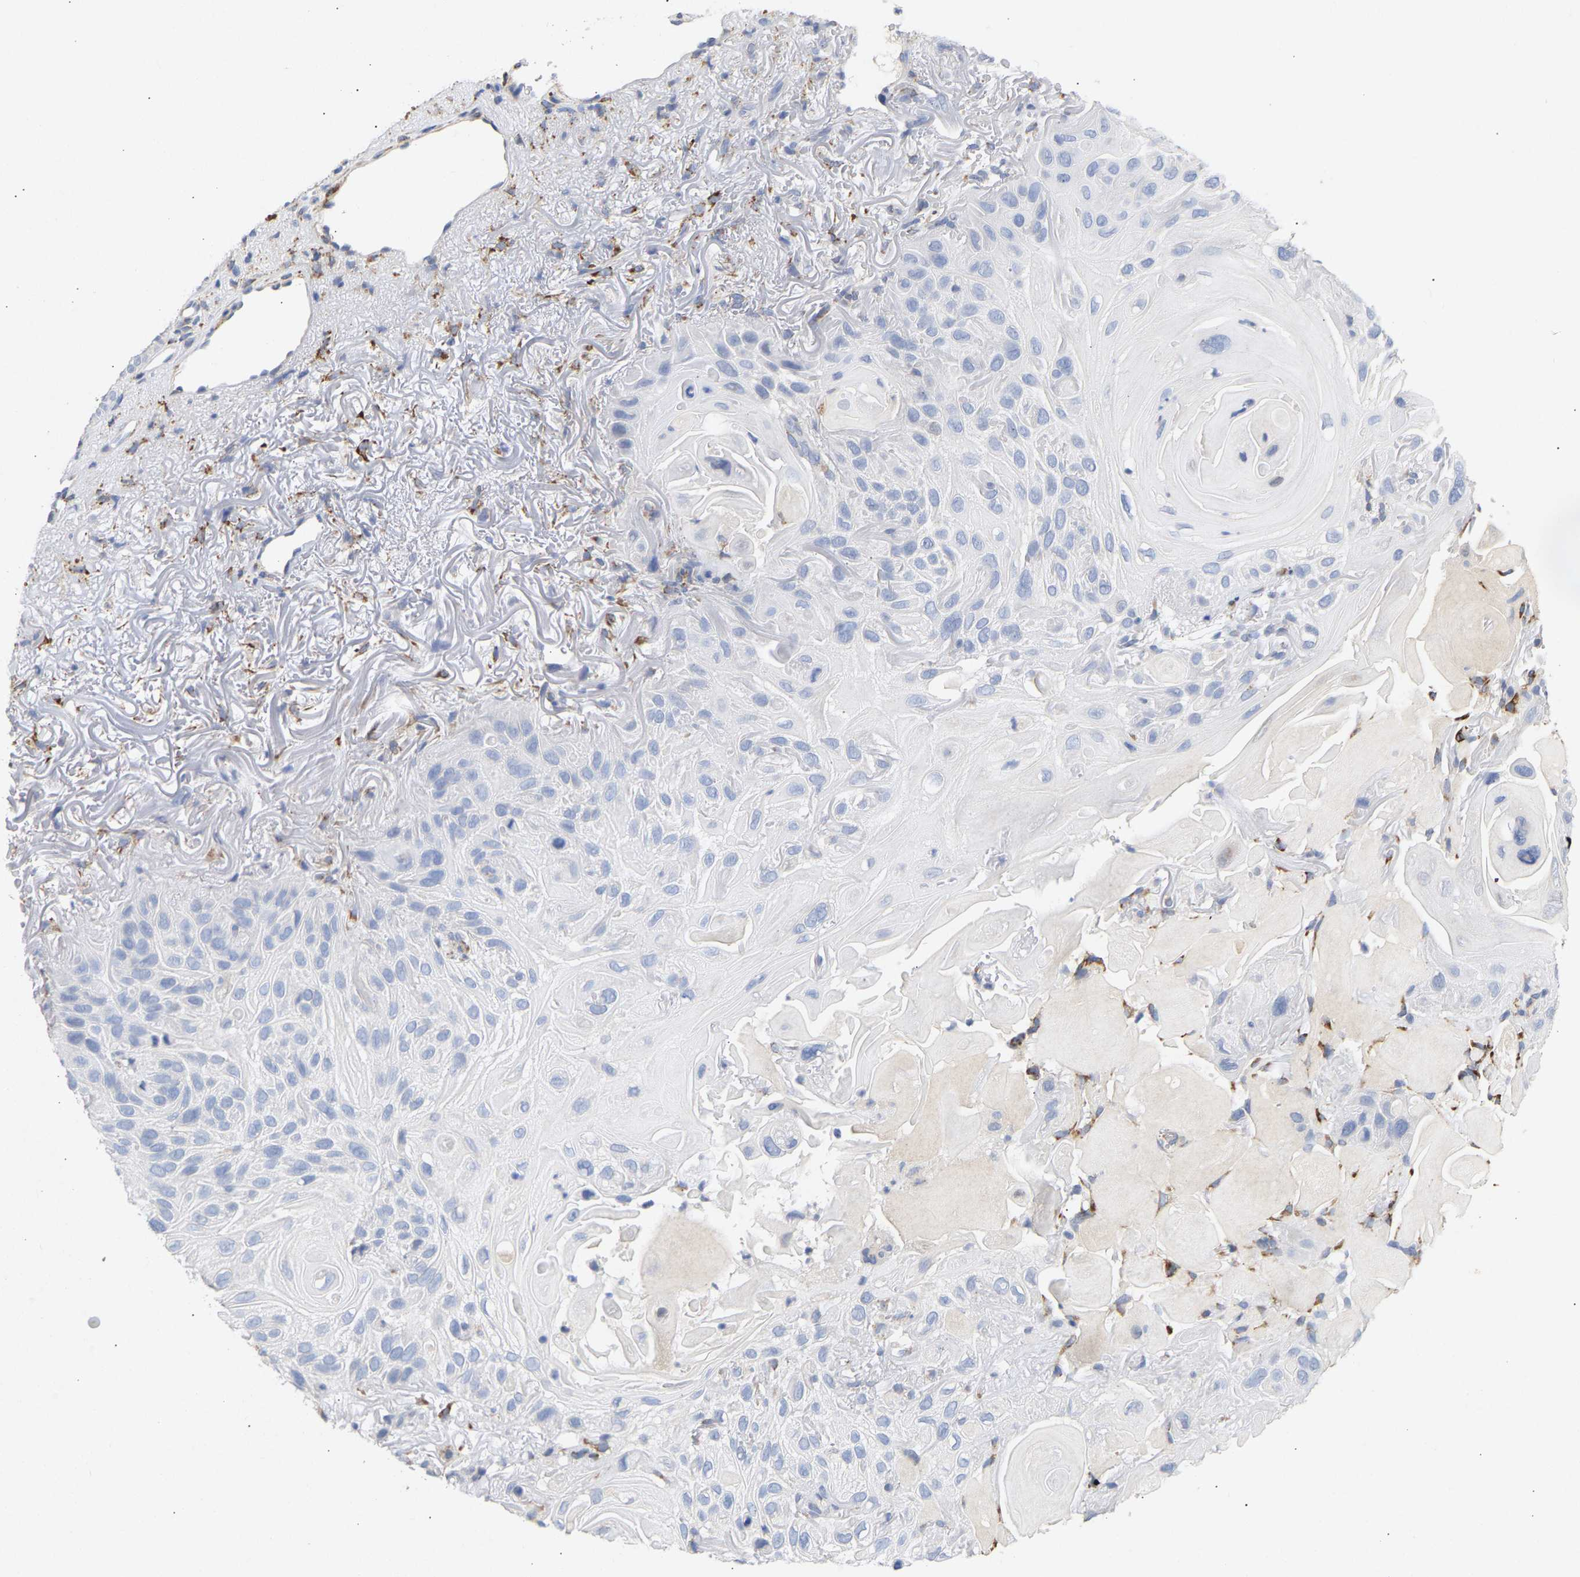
{"staining": {"intensity": "negative", "quantity": "none", "location": "none"}, "tissue": "skin cancer", "cell_type": "Tumor cells", "image_type": "cancer", "snomed": [{"axis": "morphology", "description": "Squamous cell carcinoma, NOS"}, {"axis": "topography", "description": "Skin"}], "caption": "This is an IHC photomicrograph of human skin cancer (squamous cell carcinoma). There is no staining in tumor cells.", "gene": "SELENOM", "patient": {"sex": "female", "age": 77}}